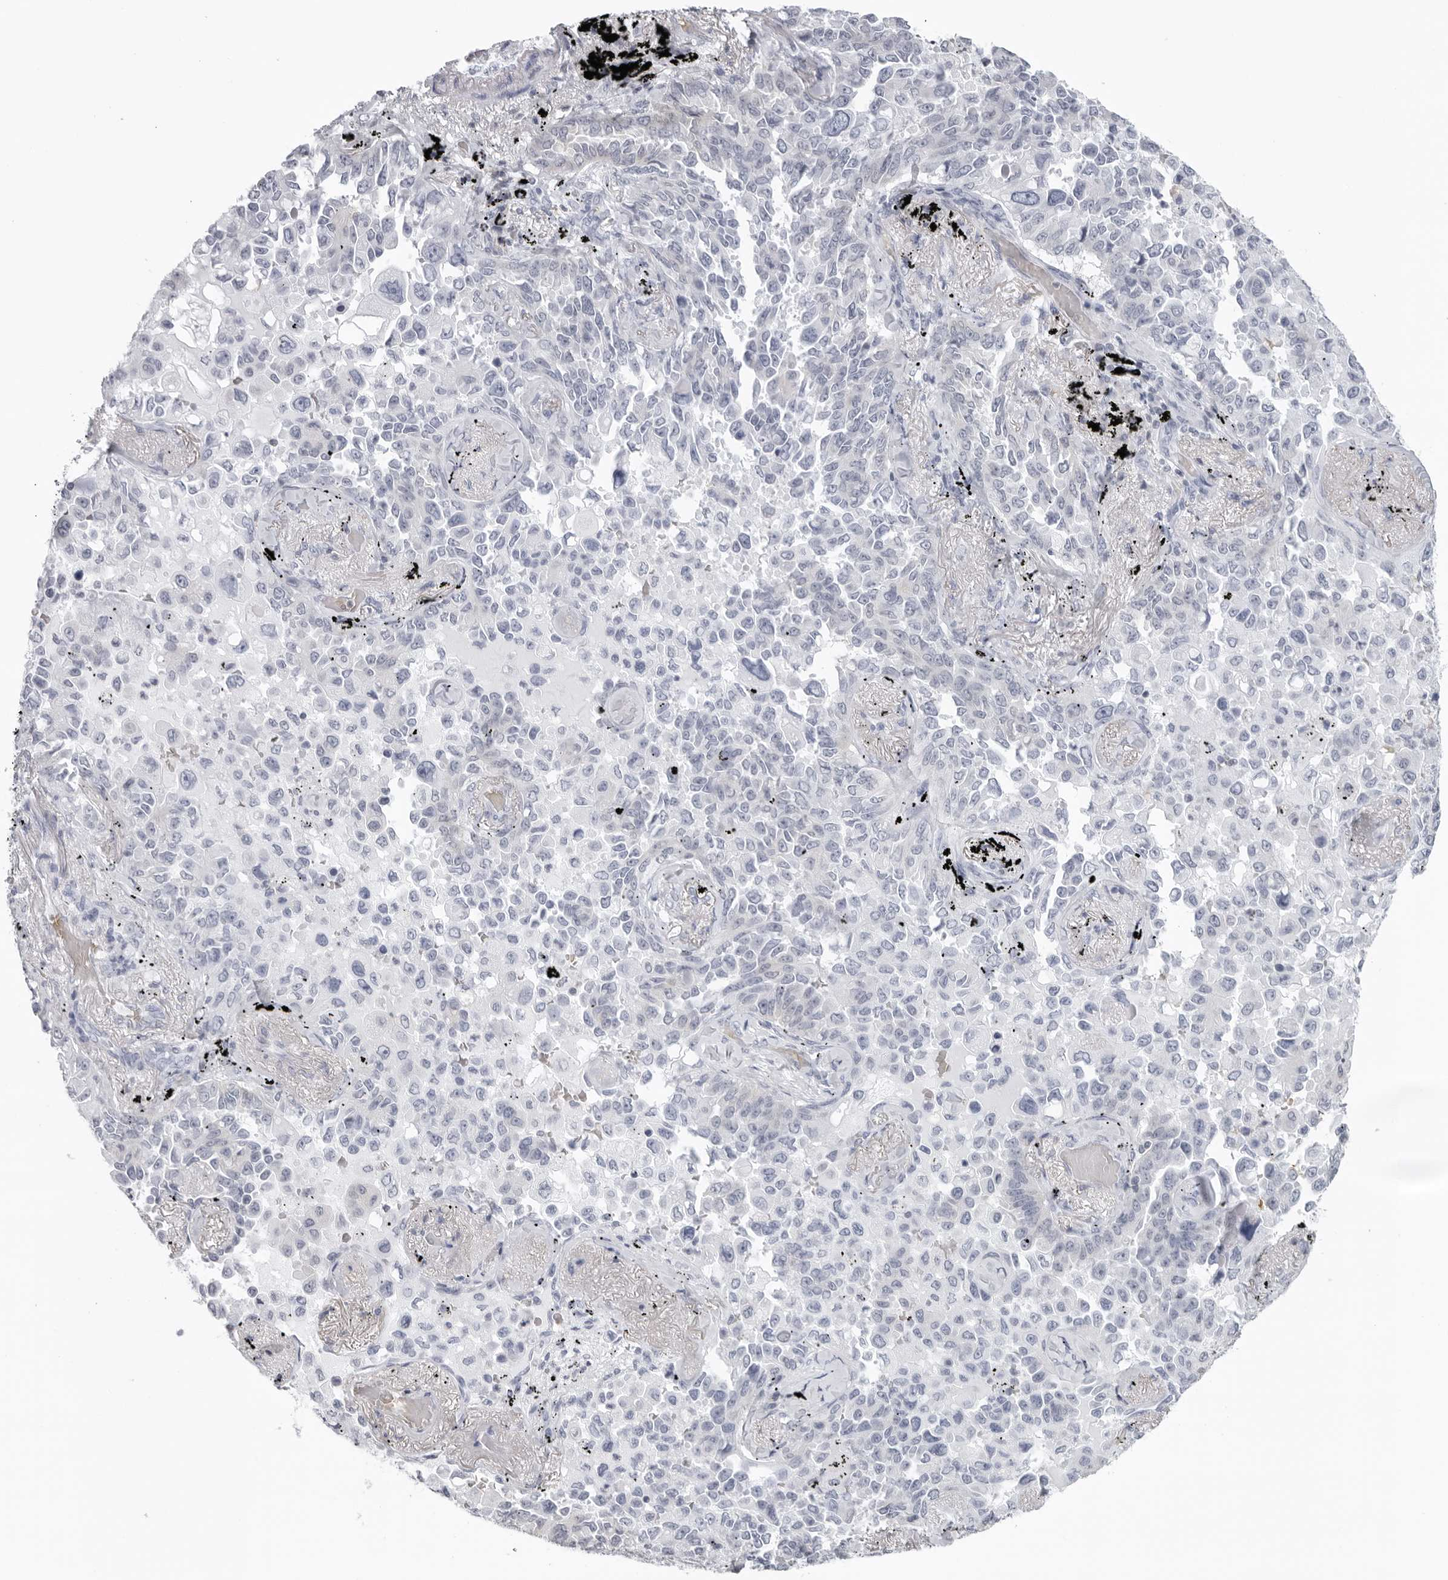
{"staining": {"intensity": "negative", "quantity": "none", "location": "none"}, "tissue": "lung cancer", "cell_type": "Tumor cells", "image_type": "cancer", "snomed": [{"axis": "morphology", "description": "Adenocarcinoma, NOS"}, {"axis": "topography", "description": "Lung"}], "caption": "There is no significant staining in tumor cells of lung adenocarcinoma. (Stains: DAB immunohistochemistry (IHC) with hematoxylin counter stain, Microscopy: brightfield microscopy at high magnification).", "gene": "EPB41", "patient": {"sex": "female", "age": 67}}